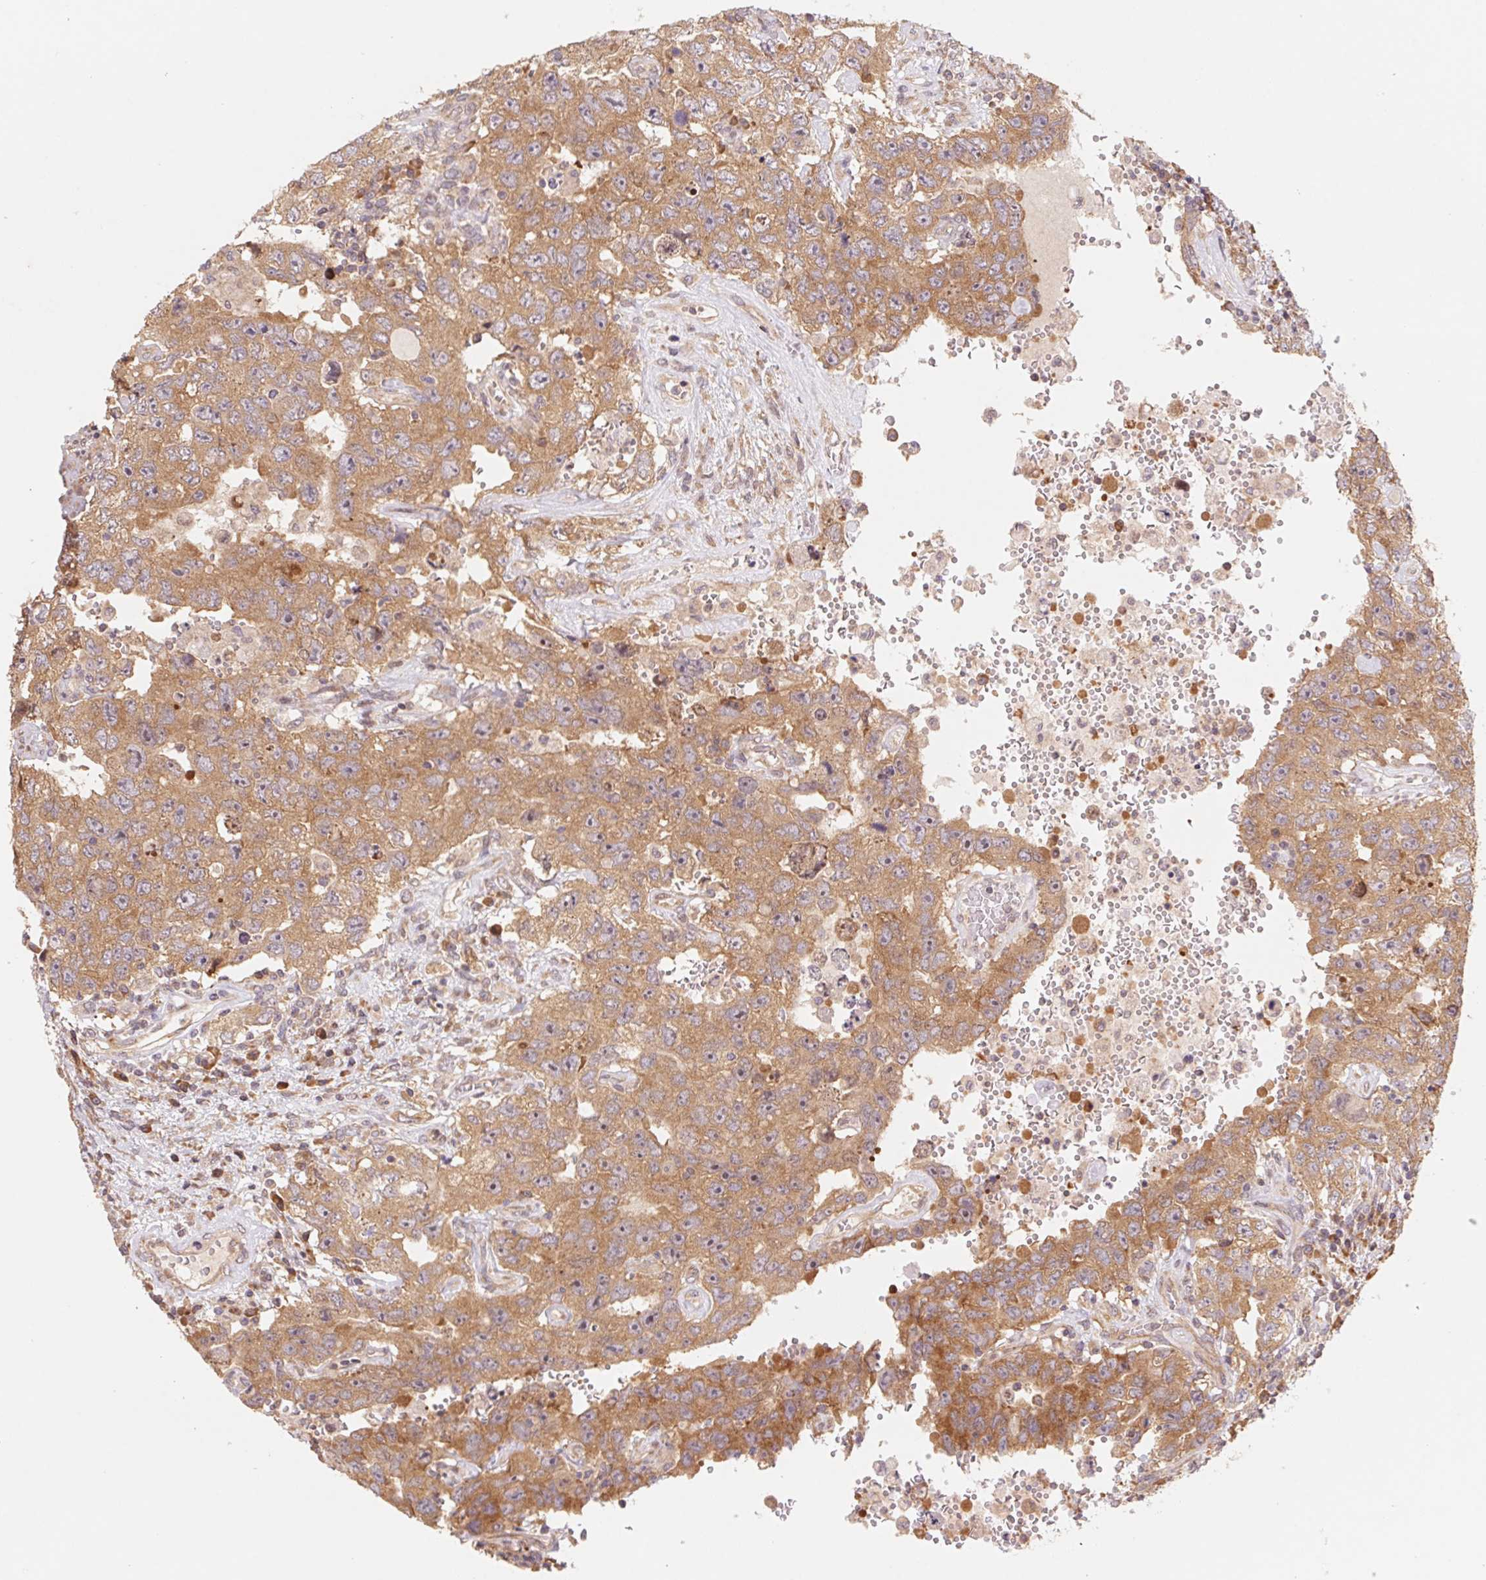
{"staining": {"intensity": "moderate", "quantity": ">75%", "location": "cytoplasmic/membranous,nuclear"}, "tissue": "testis cancer", "cell_type": "Tumor cells", "image_type": "cancer", "snomed": [{"axis": "morphology", "description": "Carcinoma, Embryonal, NOS"}, {"axis": "topography", "description": "Testis"}], "caption": "This photomicrograph demonstrates testis cancer stained with immunohistochemistry (IHC) to label a protein in brown. The cytoplasmic/membranous and nuclear of tumor cells show moderate positivity for the protein. Nuclei are counter-stained blue.", "gene": "RPL27A", "patient": {"sex": "male", "age": 26}}